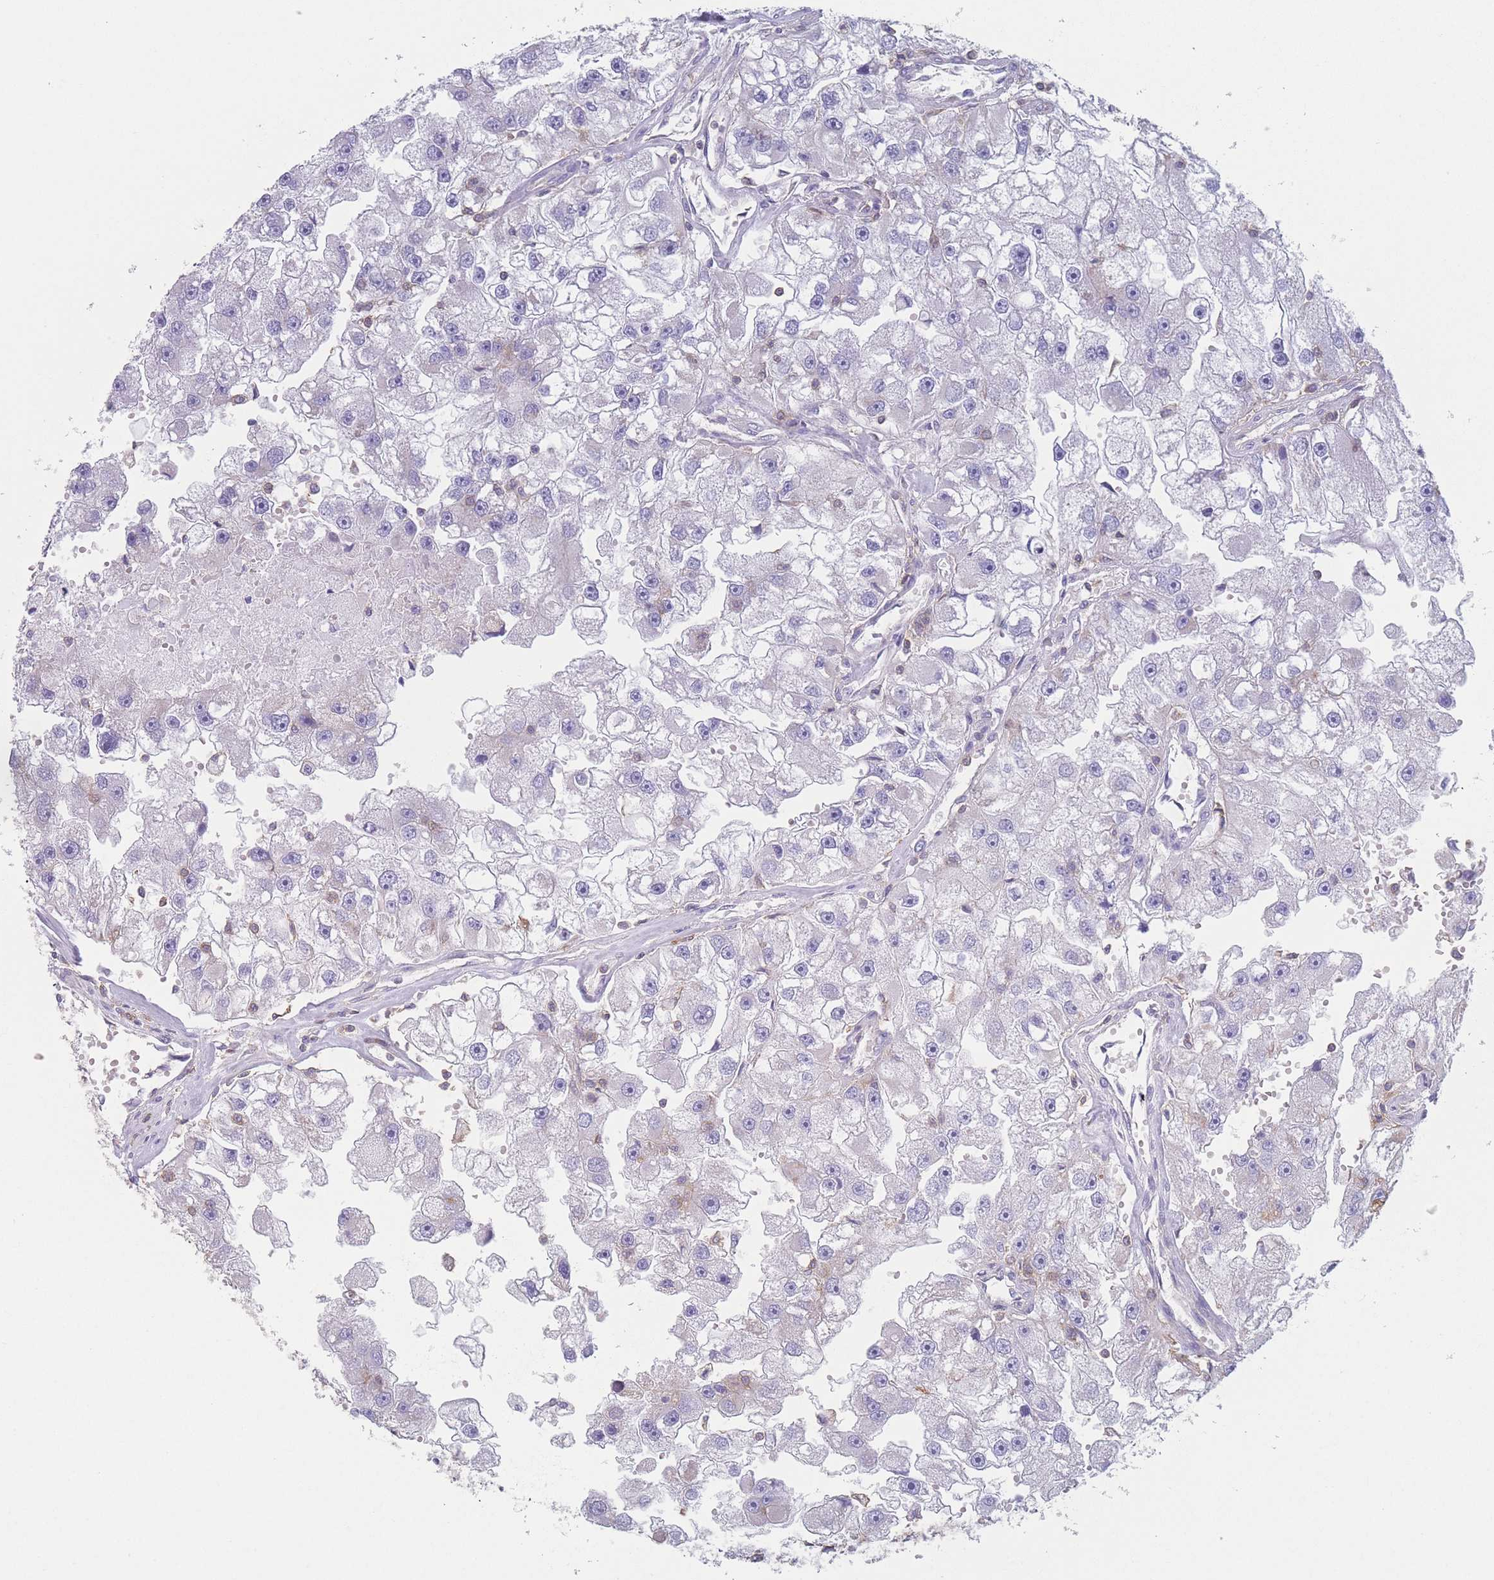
{"staining": {"intensity": "negative", "quantity": "none", "location": "none"}, "tissue": "renal cancer", "cell_type": "Tumor cells", "image_type": "cancer", "snomed": [{"axis": "morphology", "description": "Adenocarcinoma, NOS"}, {"axis": "topography", "description": "Kidney"}], "caption": "Immunohistochemistry (IHC) of renal adenocarcinoma reveals no positivity in tumor cells.", "gene": "ADH1A", "patient": {"sex": "male", "age": 63}}